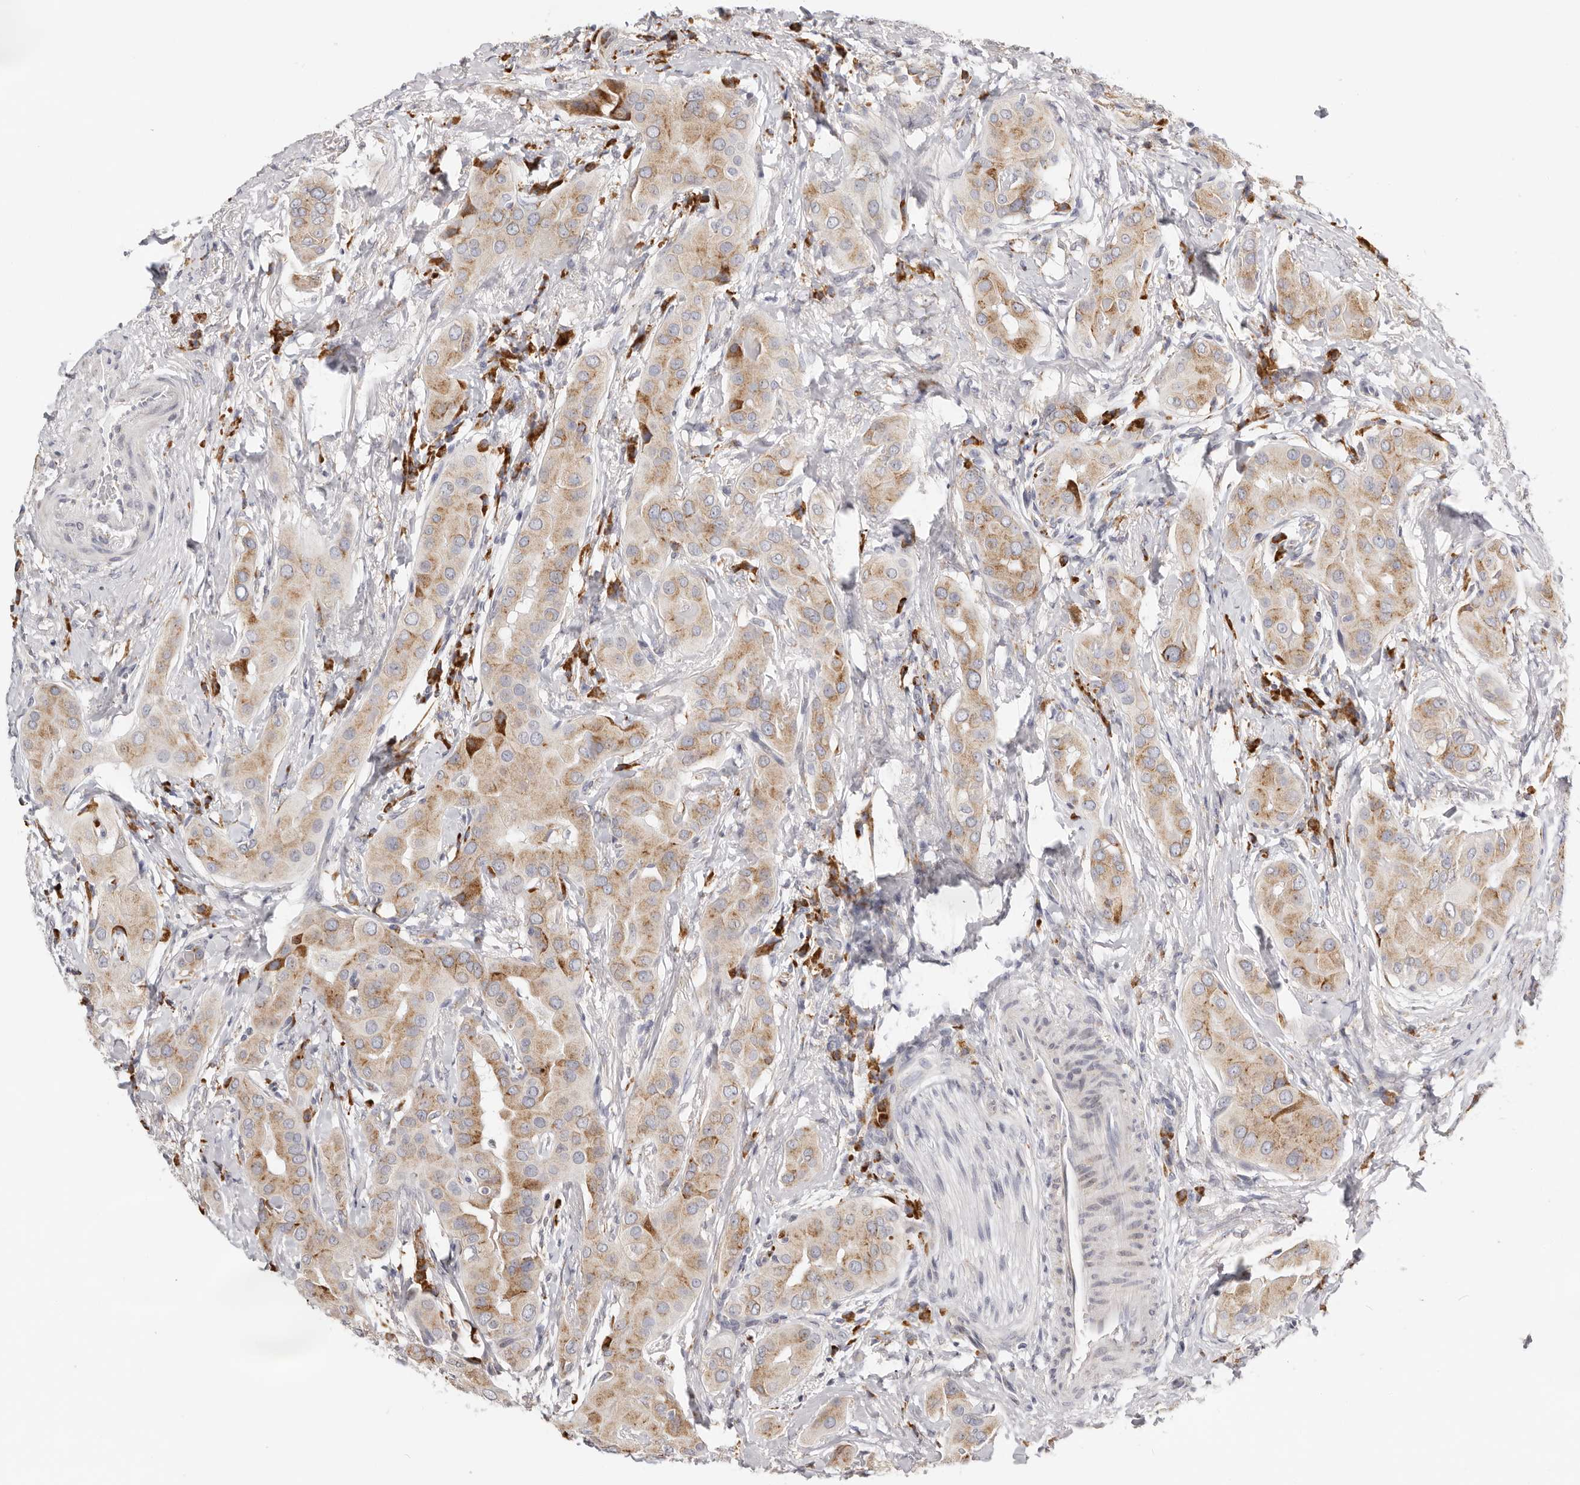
{"staining": {"intensity": "moderate", "quantity": ">75%", "location": "cytoplasmic/membranous"}, "tissue": "thyroid cancer", "cell_type": "Tumor cells", "image_type": "cancer", "snomed": [{"axis": "morphology", "description": "Papillary adenocarcinoma, NOS"}, {"axis": "topography", "description": "Thyroid gland"}], "caption": "Moderate cytoplasmic/membranous protein positivity is appreciated in about >75% of tumor cells in papillary adenocarcinoma (thyroid).", "gene": "IL32", "patient": {"sex": "male", "age": 33}}